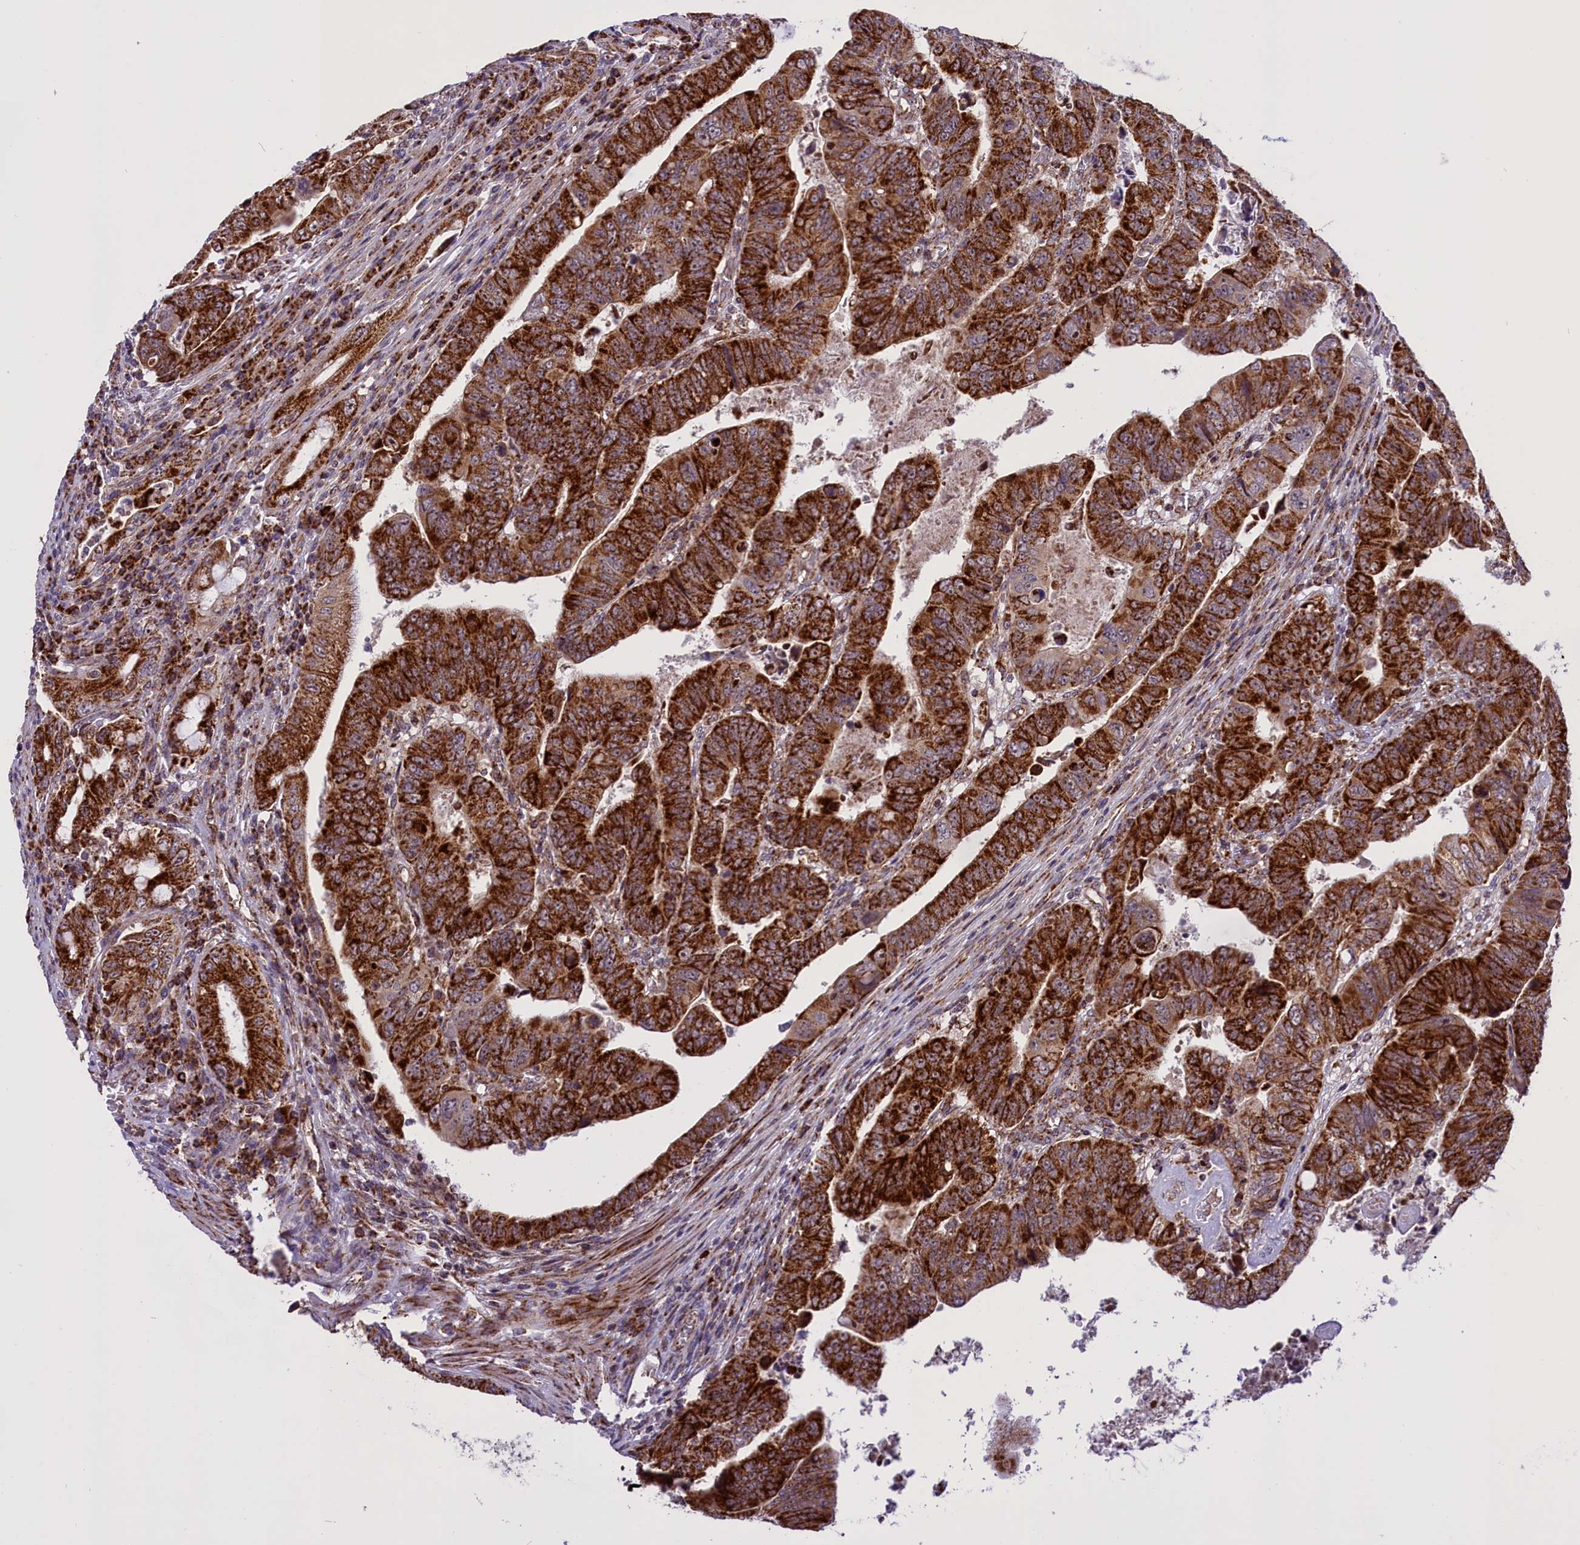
{"staining": {"intensity": "strong", "quantity": ">75%", "location": "cytoplasmic/membranous,nuclear"}, "tissue": "colorectal cancer", "cell_type": "Tumor cells", "image_type": "cancer", "snomed": [{"axis": "morphology", "description": "Normal tissue, NOS"}, {"axis": "morphology", "description": "Adenocarcinoma, NOS"}, {"axis": "topography", "description": "Rectum"}], "caption": "A brown stain labels strong cytoplasmic/membranous and nuclear staining of a protein in human colorectal cancer tumor cells.", "gene": "NDUFS5", "patient": {"sex": "female", "age": 65}}